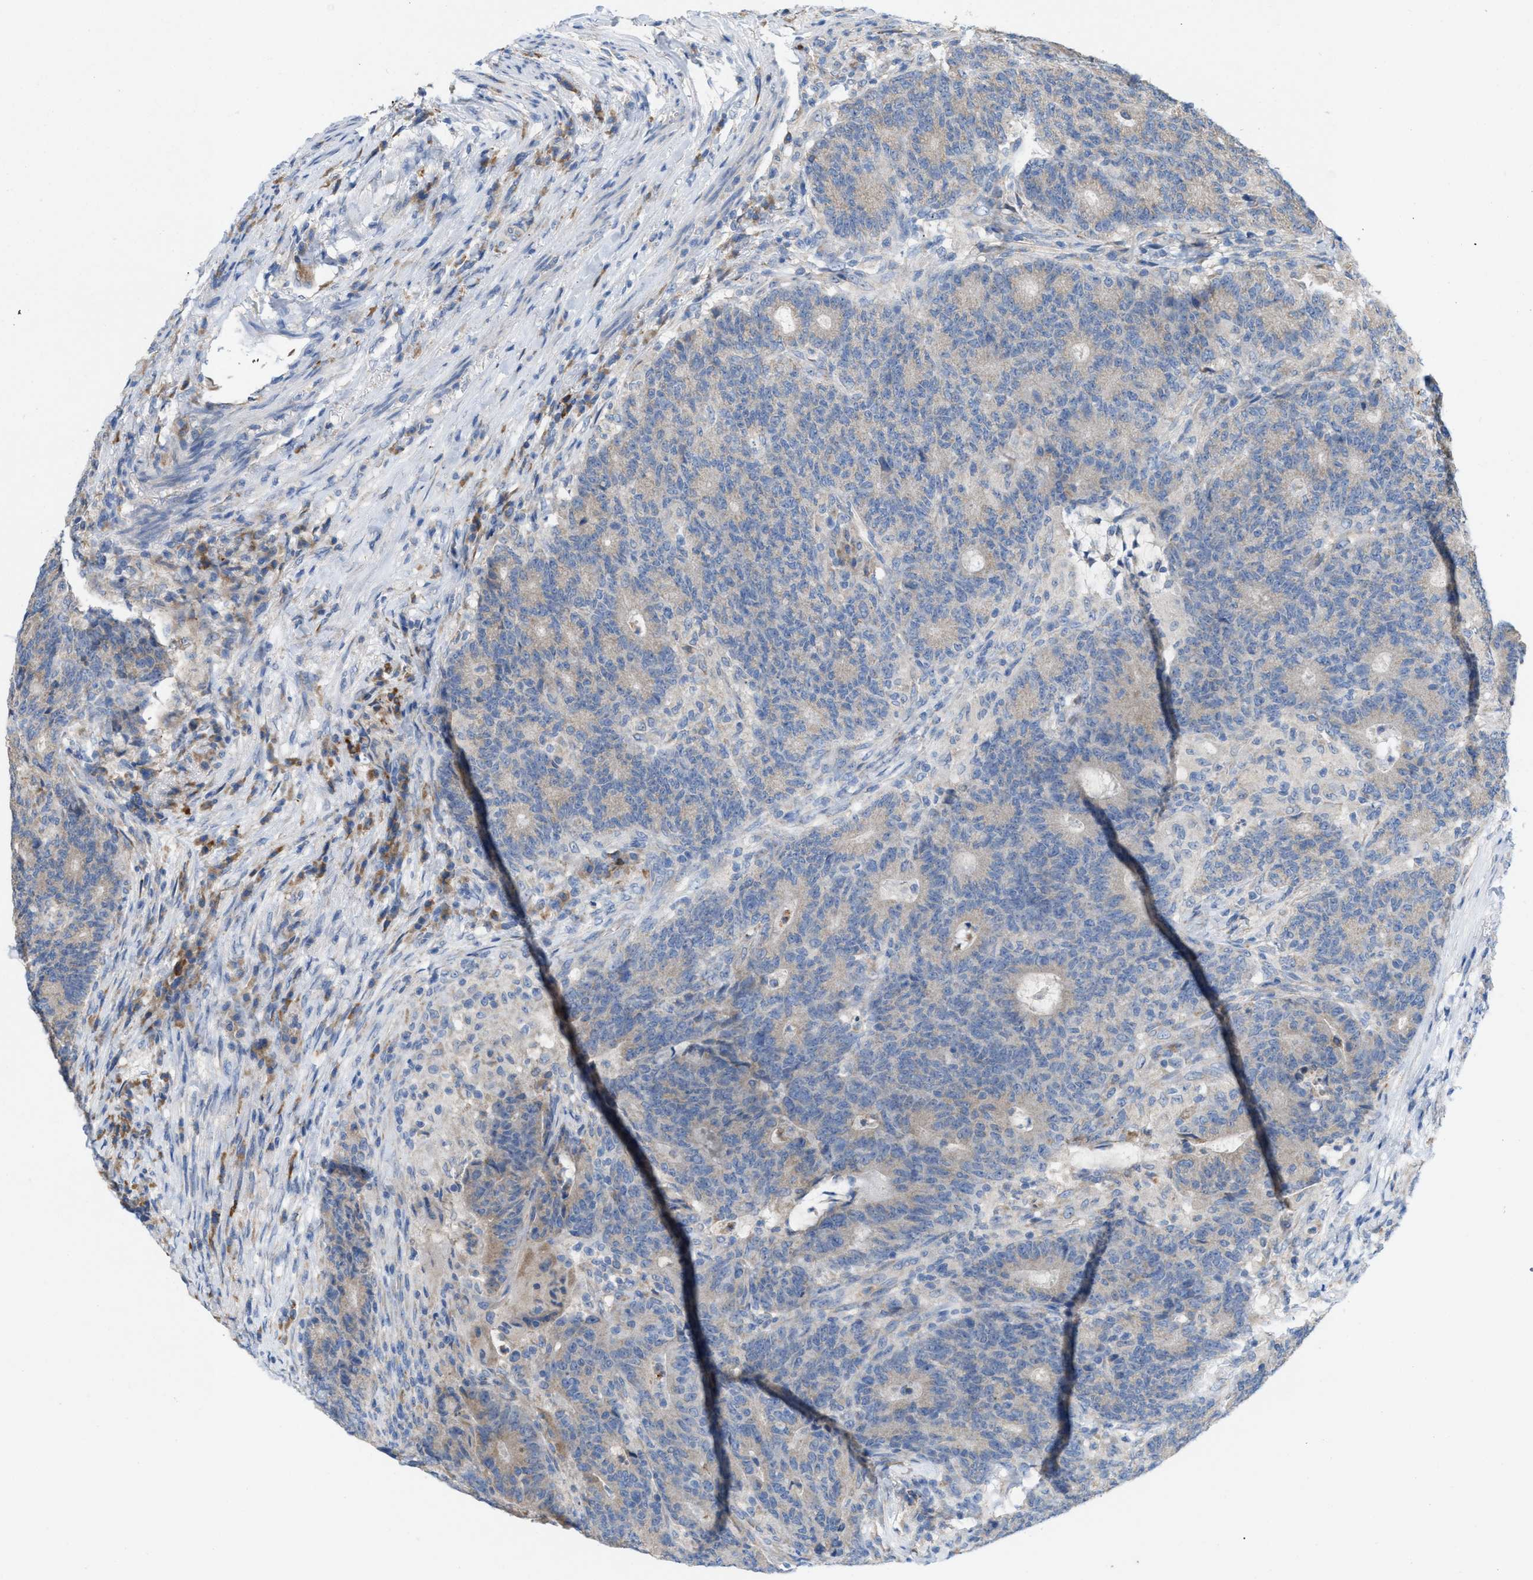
{"staining": {"intensity": "negative", "quantity": "none", "location": "none"}, "tissue": "colorectal cancer", "cell_type": "Tumor cells", "image_type": "cancer", "snomed": [{"axis": "morphology", "description": "Normal tissue, NOS"}, {"axis": "morphology", "description": "Adenocarcinoma, NOS"}, {"axis": "topography", "description": "Colon"}], "caption": "Histopathology image shows no protein positivity in tumor cells of colorectal adenocarcinoma tissue.", "gene": "DYNC2I1", "patient": {"sex": "female", "age": 75}}